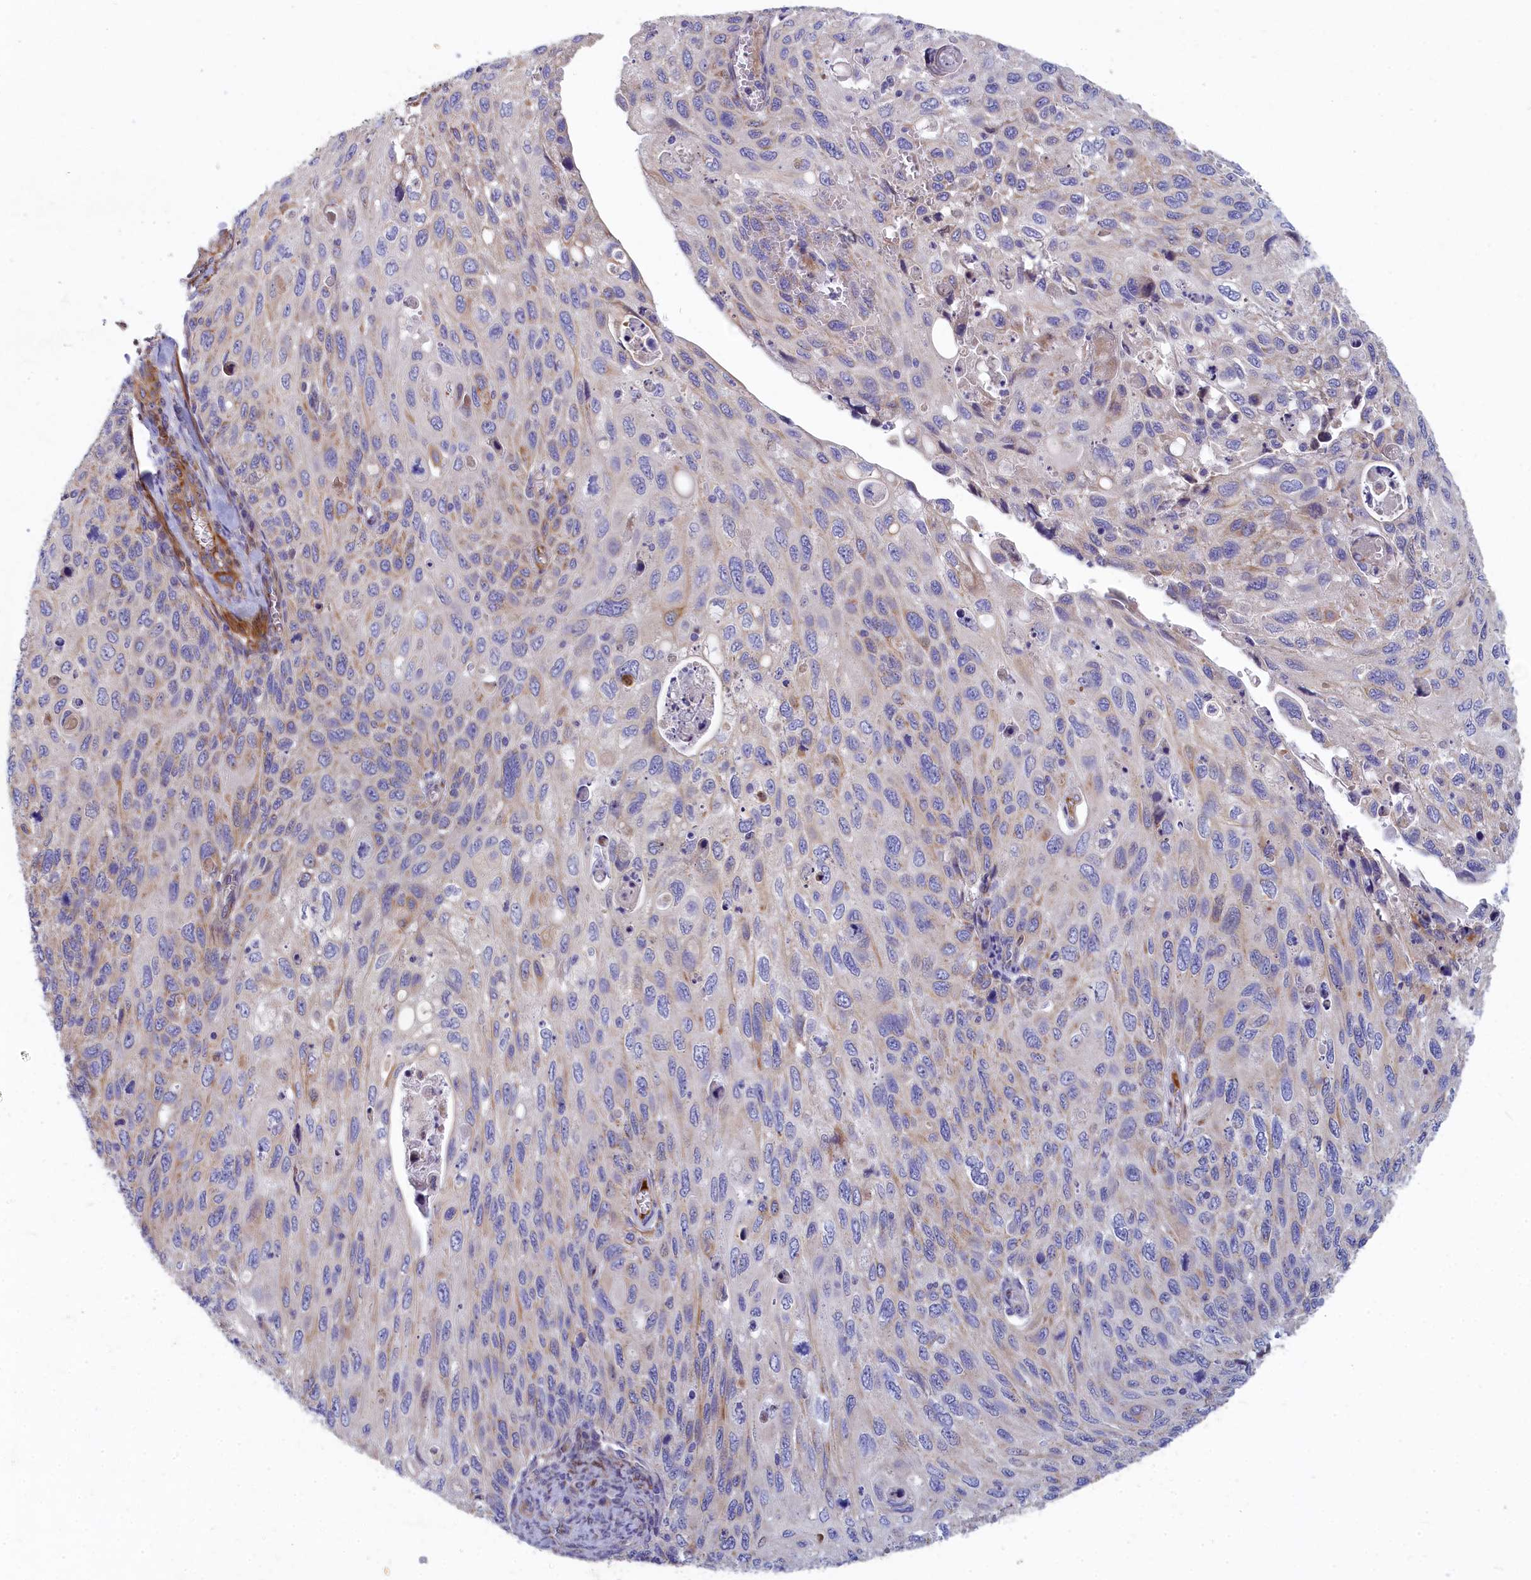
{"staining": {"intensity": "moderate", "quantity": "<25%", "location": "cytoplasmic/membranous"}, "tissue": "cervical cancer", "cell_type": "Tumor cells", "image_type": "cancer", "snomed": [{"axis": "morphology", "description": "Squamous cell carcinoma, NOS"}, {"axis": "topography", "description": "Cervix"}], "caption": "Squamous cell carcinoma (cervical) stained with a protein marker exhibits moderate staining in tumor cells.", "gene": "TUBGCP4", "patient": {"sex": "female", "age": 70}}